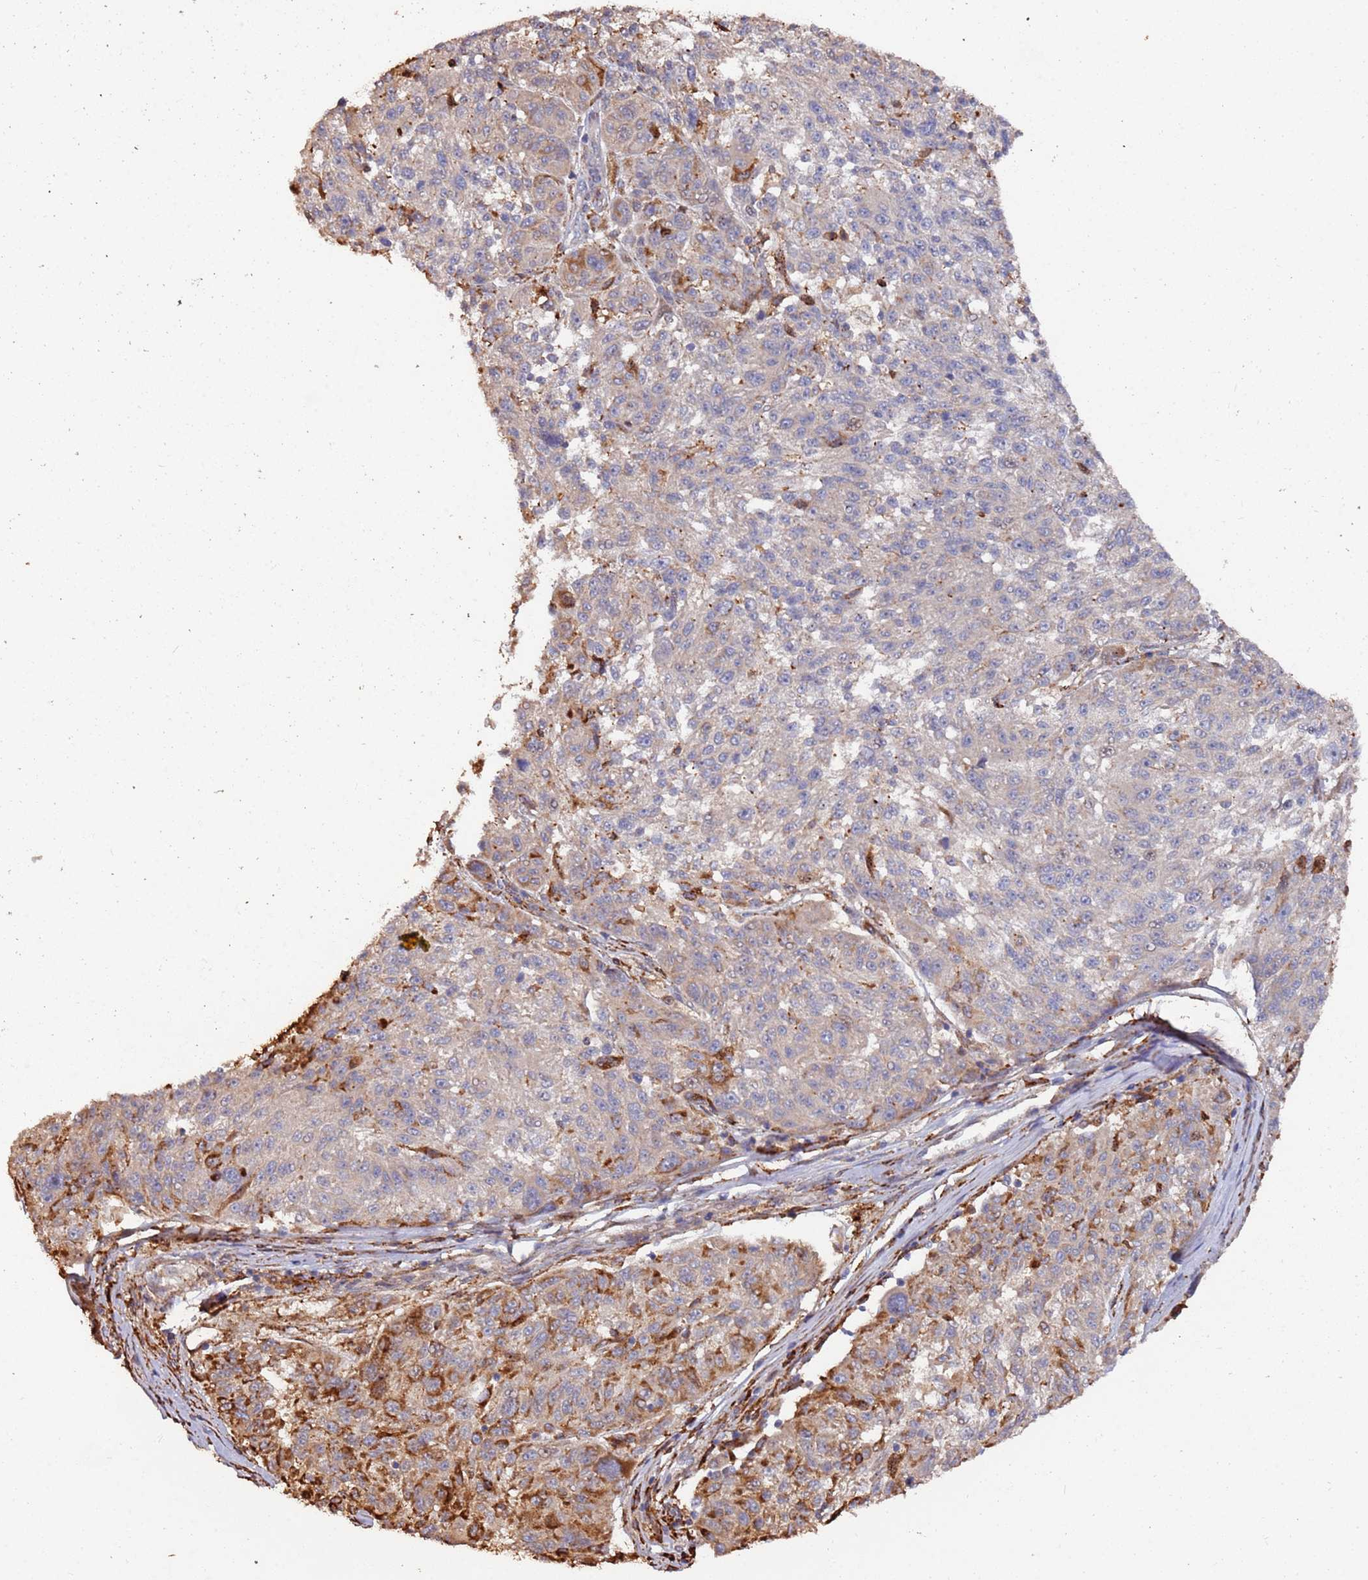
{"staining": {"intensity": "strong", "quantity": "25%-75%", "location": "cytoplasmic/membranous"}, "tissue": "melanoma", "cell_type": "Tumor cells", "image_type": "cancer", "snomed": [{"axis": "morphology", "description": "Malignant melanoma, NOS"}, {"axis": "topography", "description": "Skin"}], "caption": "Protein staining shows strong cytoplasmic/membranous positivity in approximately 25%-75% of tumor cells in melanoma.", "gene": "LACC1", "patient": {"sex": "male", "age": 53}}